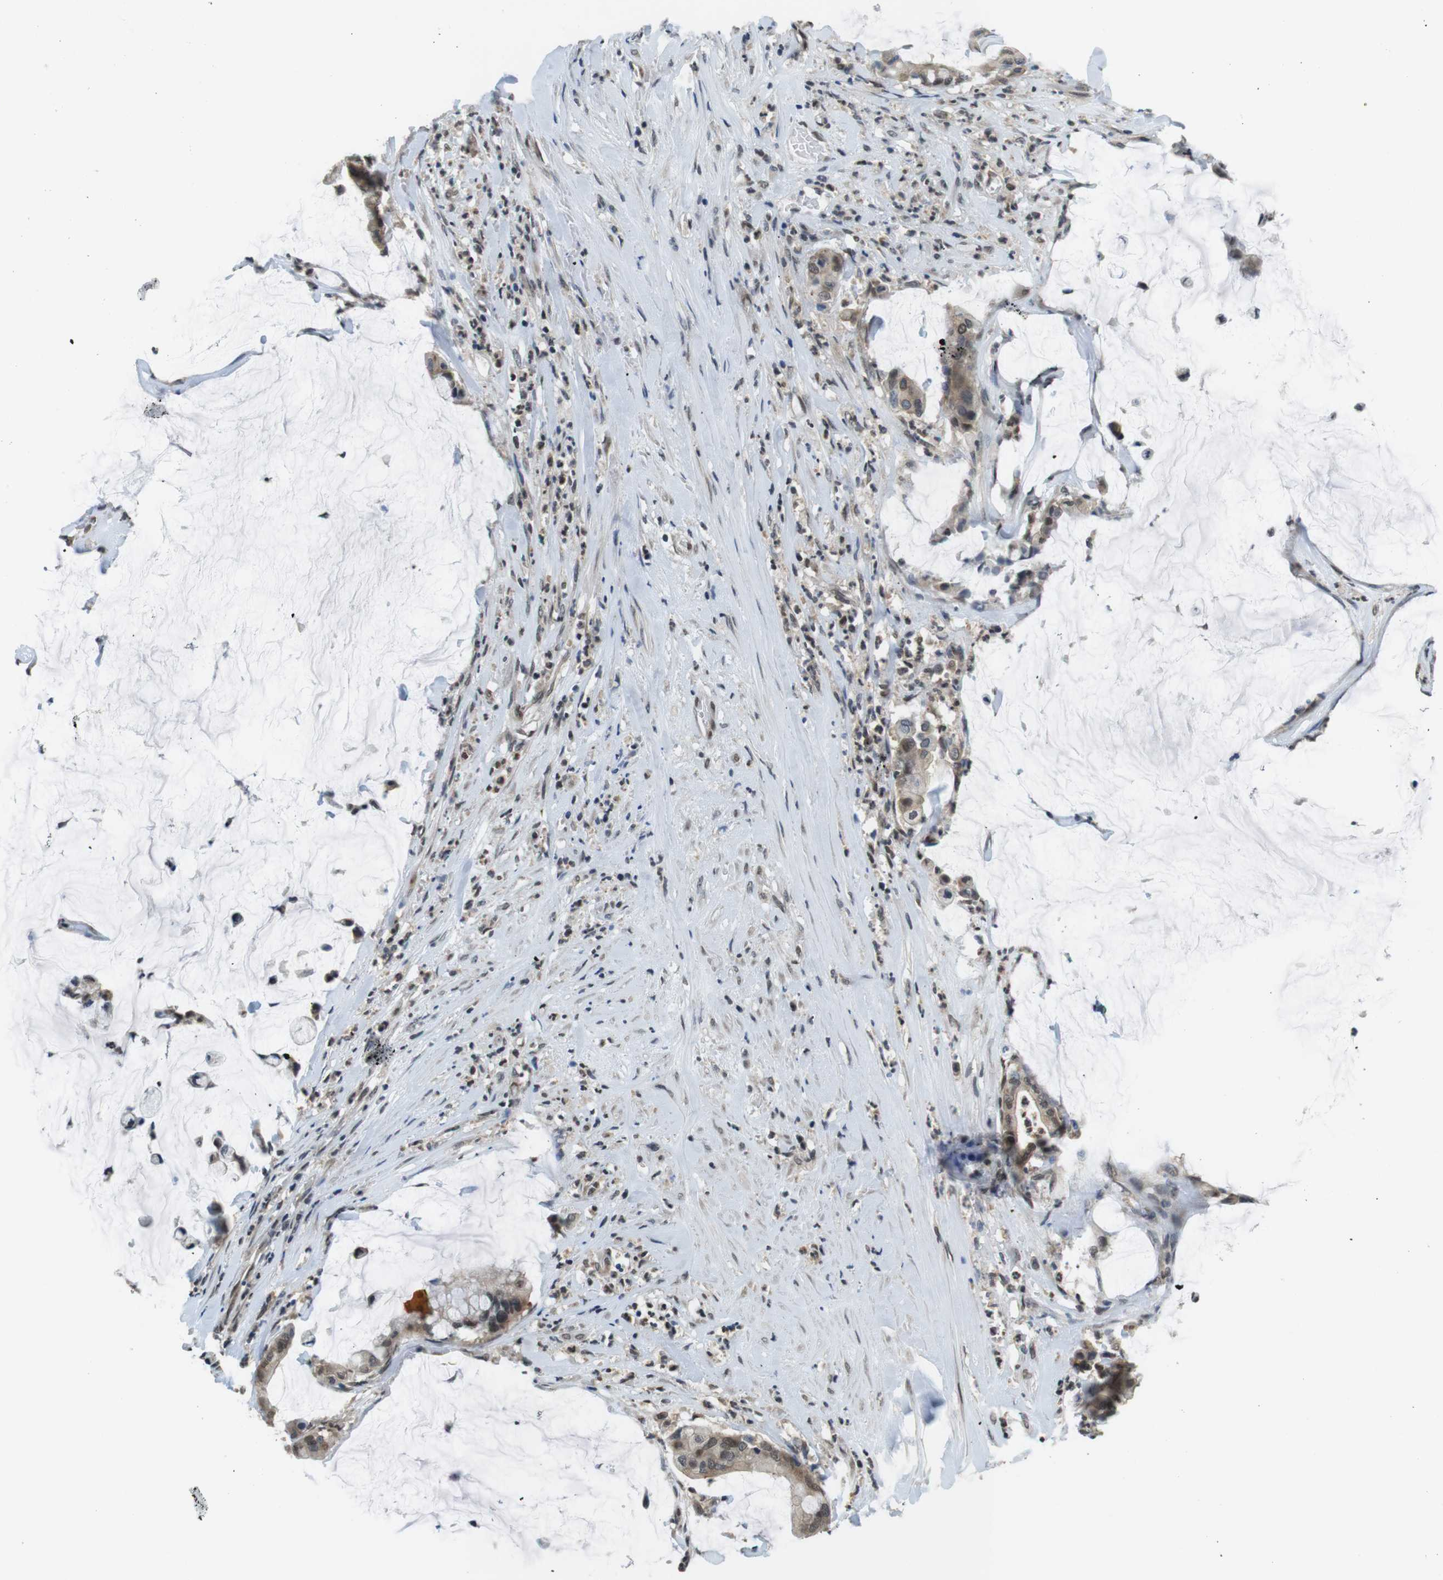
{"staining": {"intensity": "weak", "quantity": ">75%", "location": "cytoplasmic/membranous,nuclear"}, "tissue": "pancreatic cancer", "cell_type": "Tumor cells", "image_type": "cancer", "snomed": [{"axis": "morphology", "description": "Adenocarcinoma, NOS"}, {"axis": "topography", "description": "Pancreas"}], "caption": "A high-resolution photomicrograph shows IHC staining of pancreatic adenocarcinoma, which demonstrates weak cytoplasmic/membranous and nuclear positivity in approximately >75% of tumor cells.", "gene": "NEK4", "patient": {"sex": "male", "age": 41}}